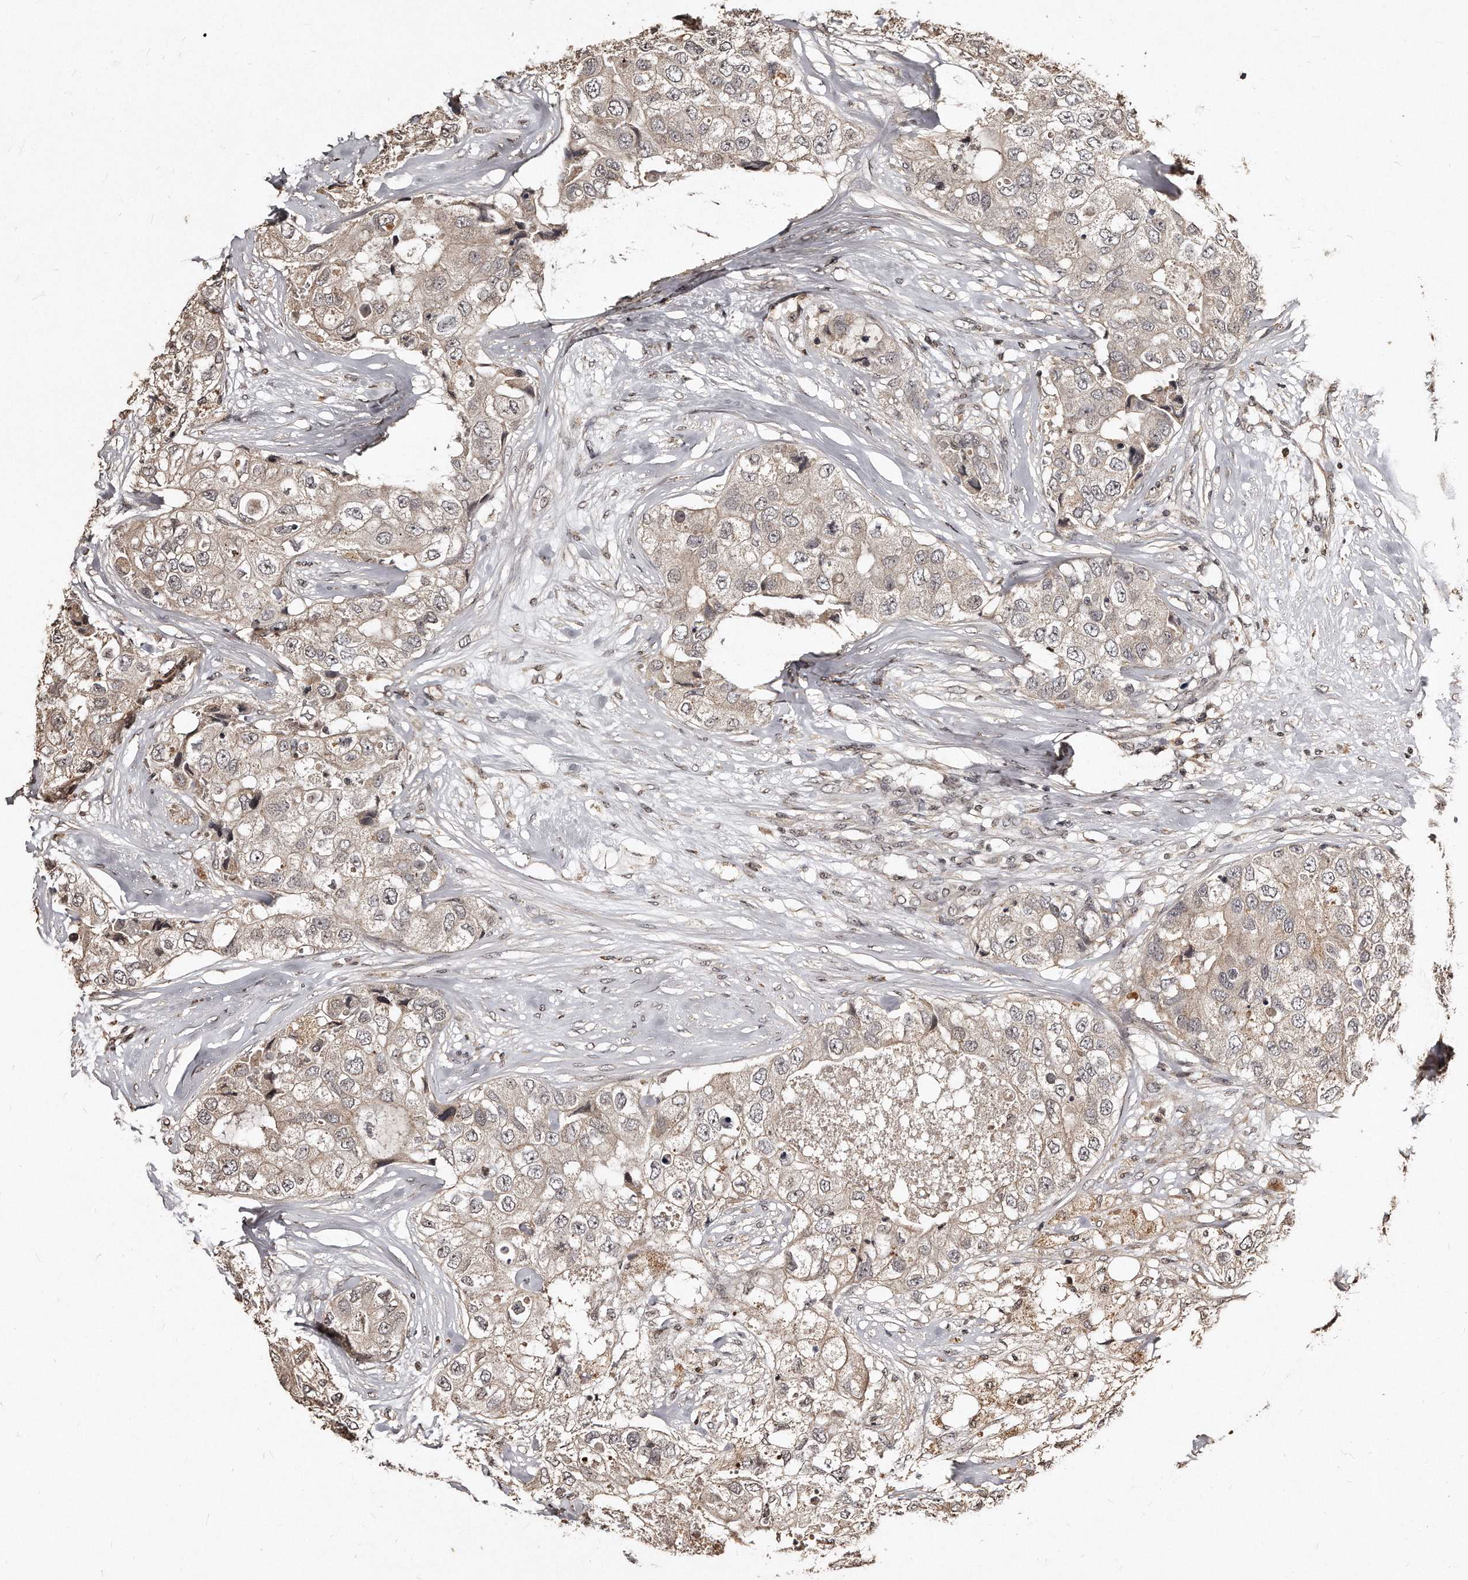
{"staining": {"intensity": "weak", "quantity": "<25%", "location": "cytoplasmic/membranous"}, "tissue": "breast cancer", "cell_type": "Tumor cells", "image_type": "cancer", "snomed": [{"axis": "morphology", "description": "Duct carcinoma"}, {"axis": "topography", "description": "Breast"}], "caption": "There is no significant positivity in tumor cells of breast cancer (infiltrating ductal carcinoma).", "gene": "TSHR", "patient": {"sex": "female", "age": 62}}